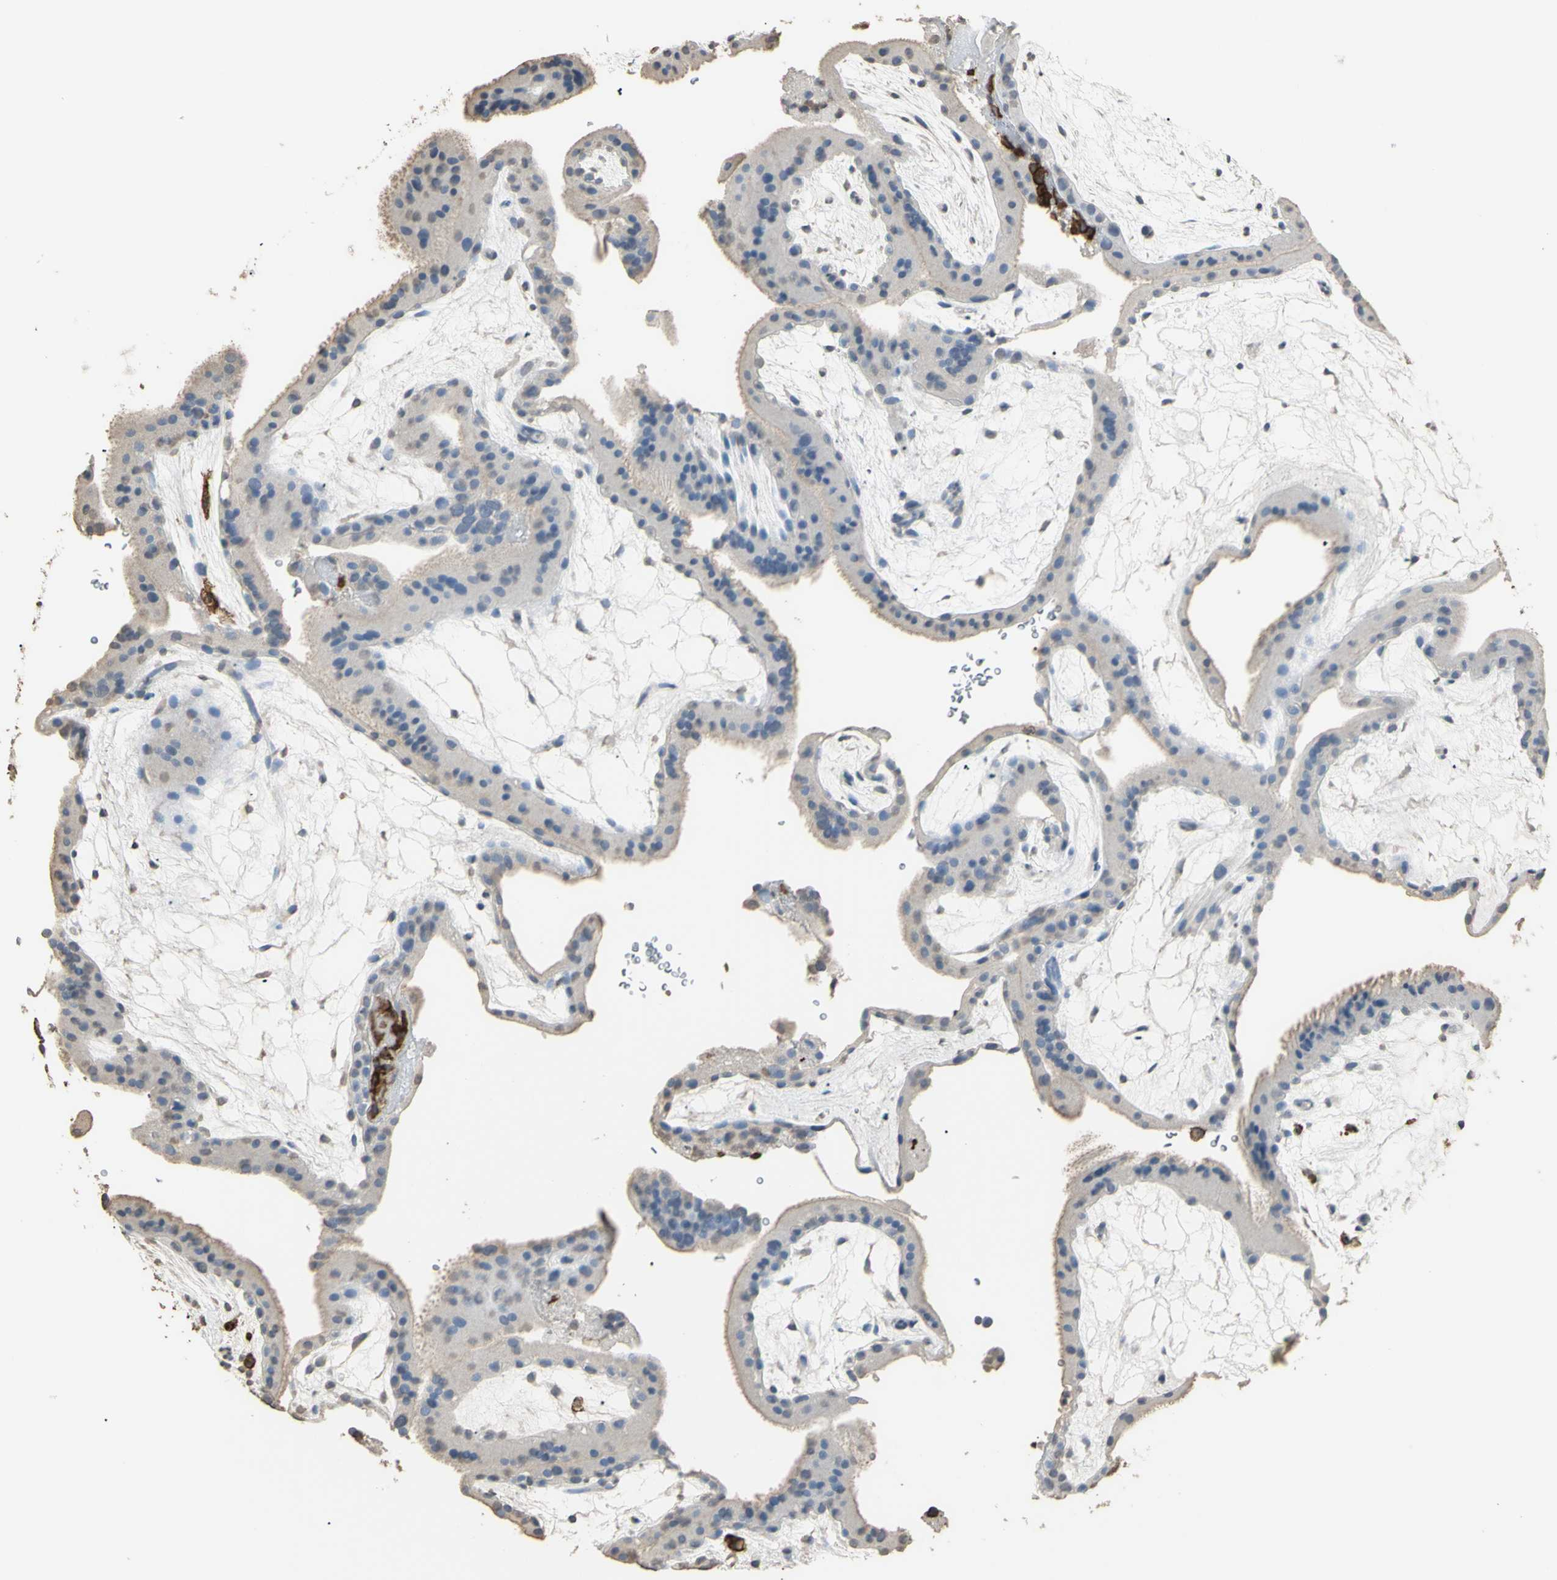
{"staining": {"intensity": "negative", "quantity": "none", "location": "none"}, "tissue": "placenta", "cell_type": "Decidual cells", "image_type": "normal", "snomed": [{"axis": "morphology", "description": "Normal tissue, NOS"}, {"axis": "topography", "description": "Placenta"}], "caption": "Protein analysis of unremarkable placenta shows no significant staining in decidual cells.", "gene": "PSTPIP1", "patient": {"sex": "female", "age": 19}}